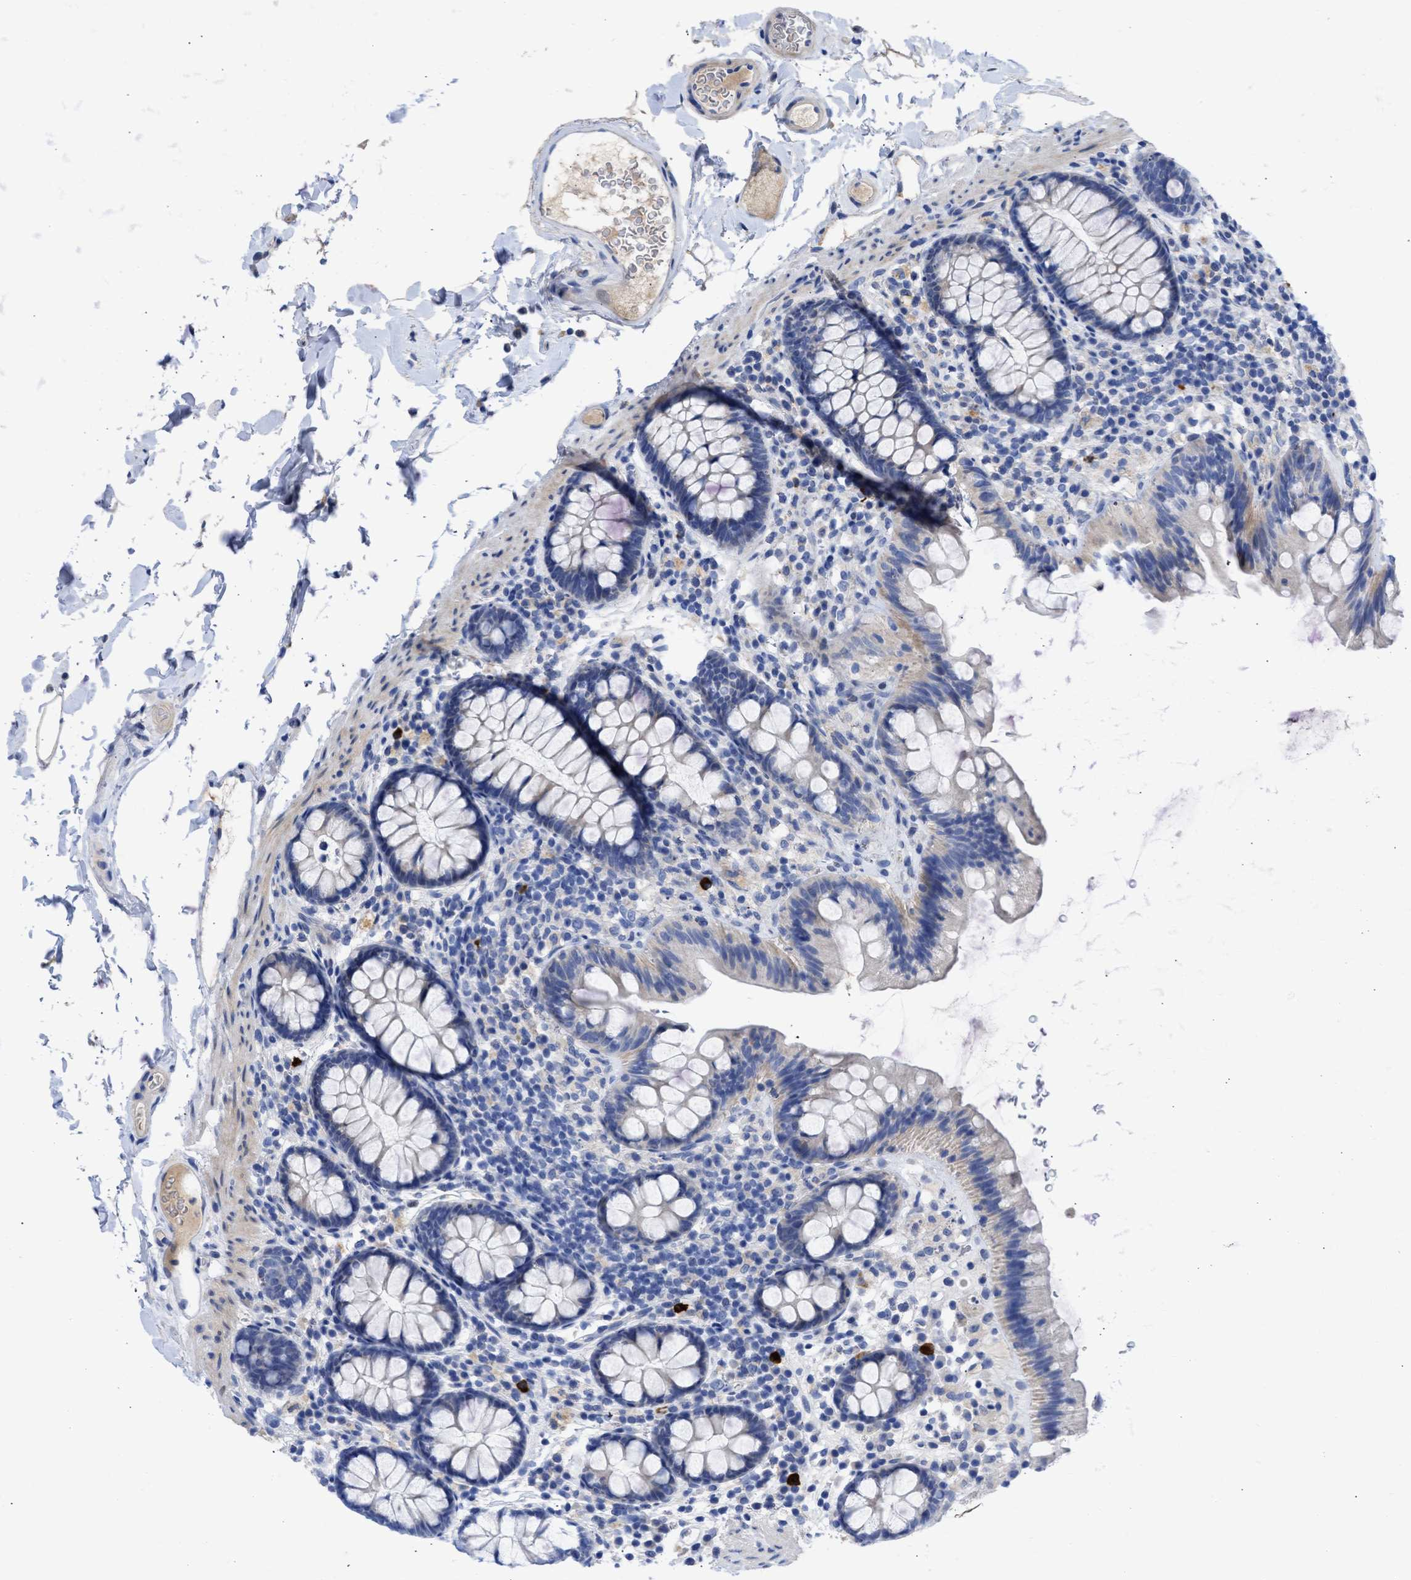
{"staining": {"intensity": "weak", "quantity": ">75%", "location": "cytoplasmic/membranous"}, "tissue": "colon", "cell_type": "Endothelial cells", "image_type": "normal", "snomed": [{"axis": "morphology", "description": "Normal tissue, NOS"}, {"axis": "topography", "description": "Colon"}], "caption": "Approximately >75% of endothelial cells in benign human colon reveal weak cytoplasmic/membranous protein positivity as visualized by brown immunohistochemical staining.", "gene": "ARHGEF4", "patient": {"sex": "female", "age": 80}}